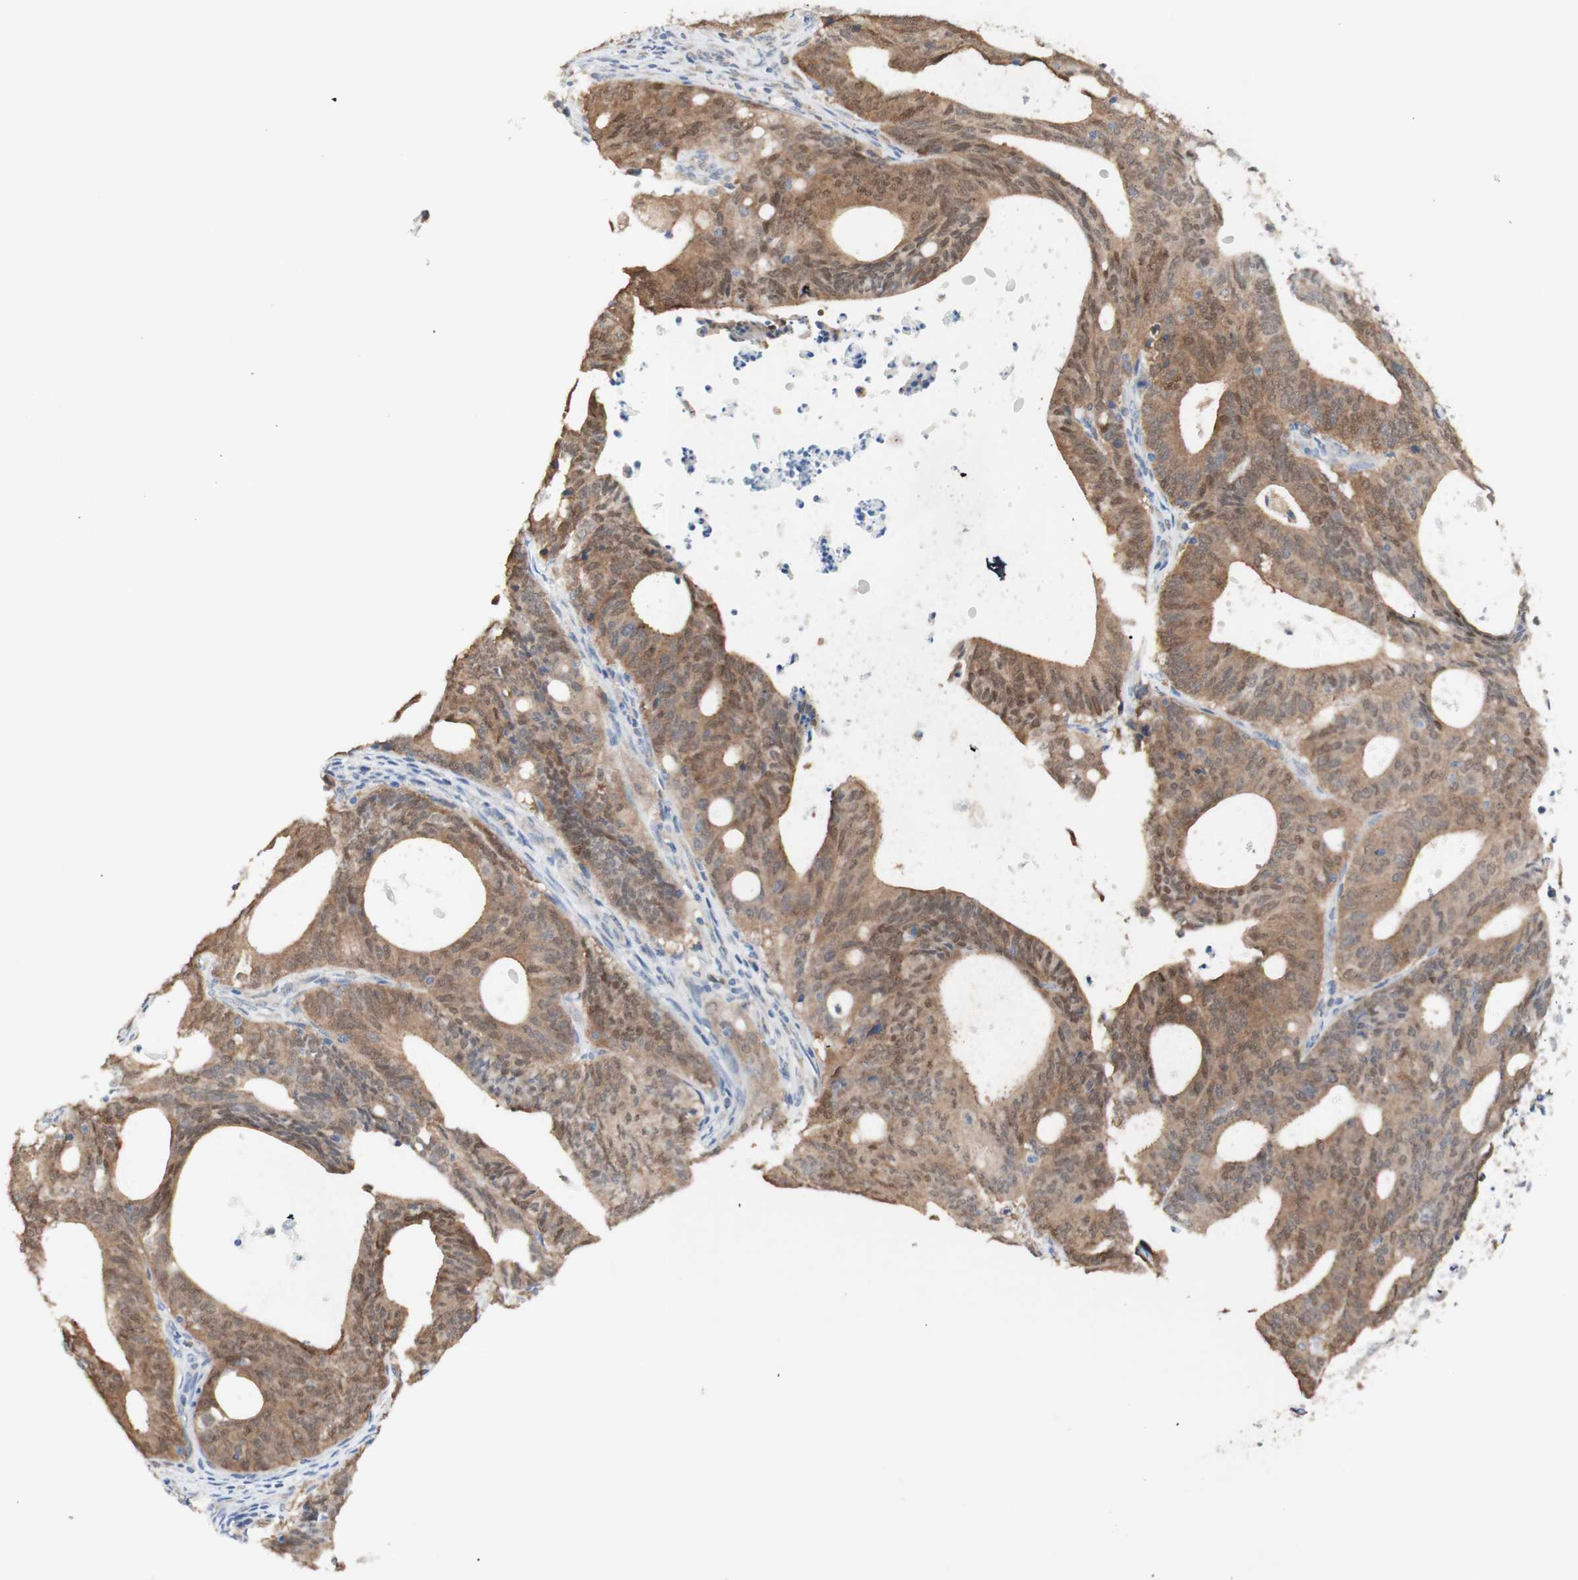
{"staining": {"intensity": "moderate", "quantity": ">75%", "location": "cytoplasmic/membranous,nuclear"}, "tissue": "endometrial cancer", "cell_type": "Tumor cells", "image_type": "cancer", "snomed": [{"axis": "morphology", "description": "Adenocarcinoma, NOS"}, {"axis": "topography", "description": "Uterus"}], "caption": "Immunohistochemistry of endometrial cancer reveals medium levels of moderate cytoplasmic/membranous and nuclear positivity in approximately >75% of tumor cells. (Brightfield microscopy of DAB IHC at high magnification).", "gene": "COMT", "patient": {"sex": "female", "age": 83}}